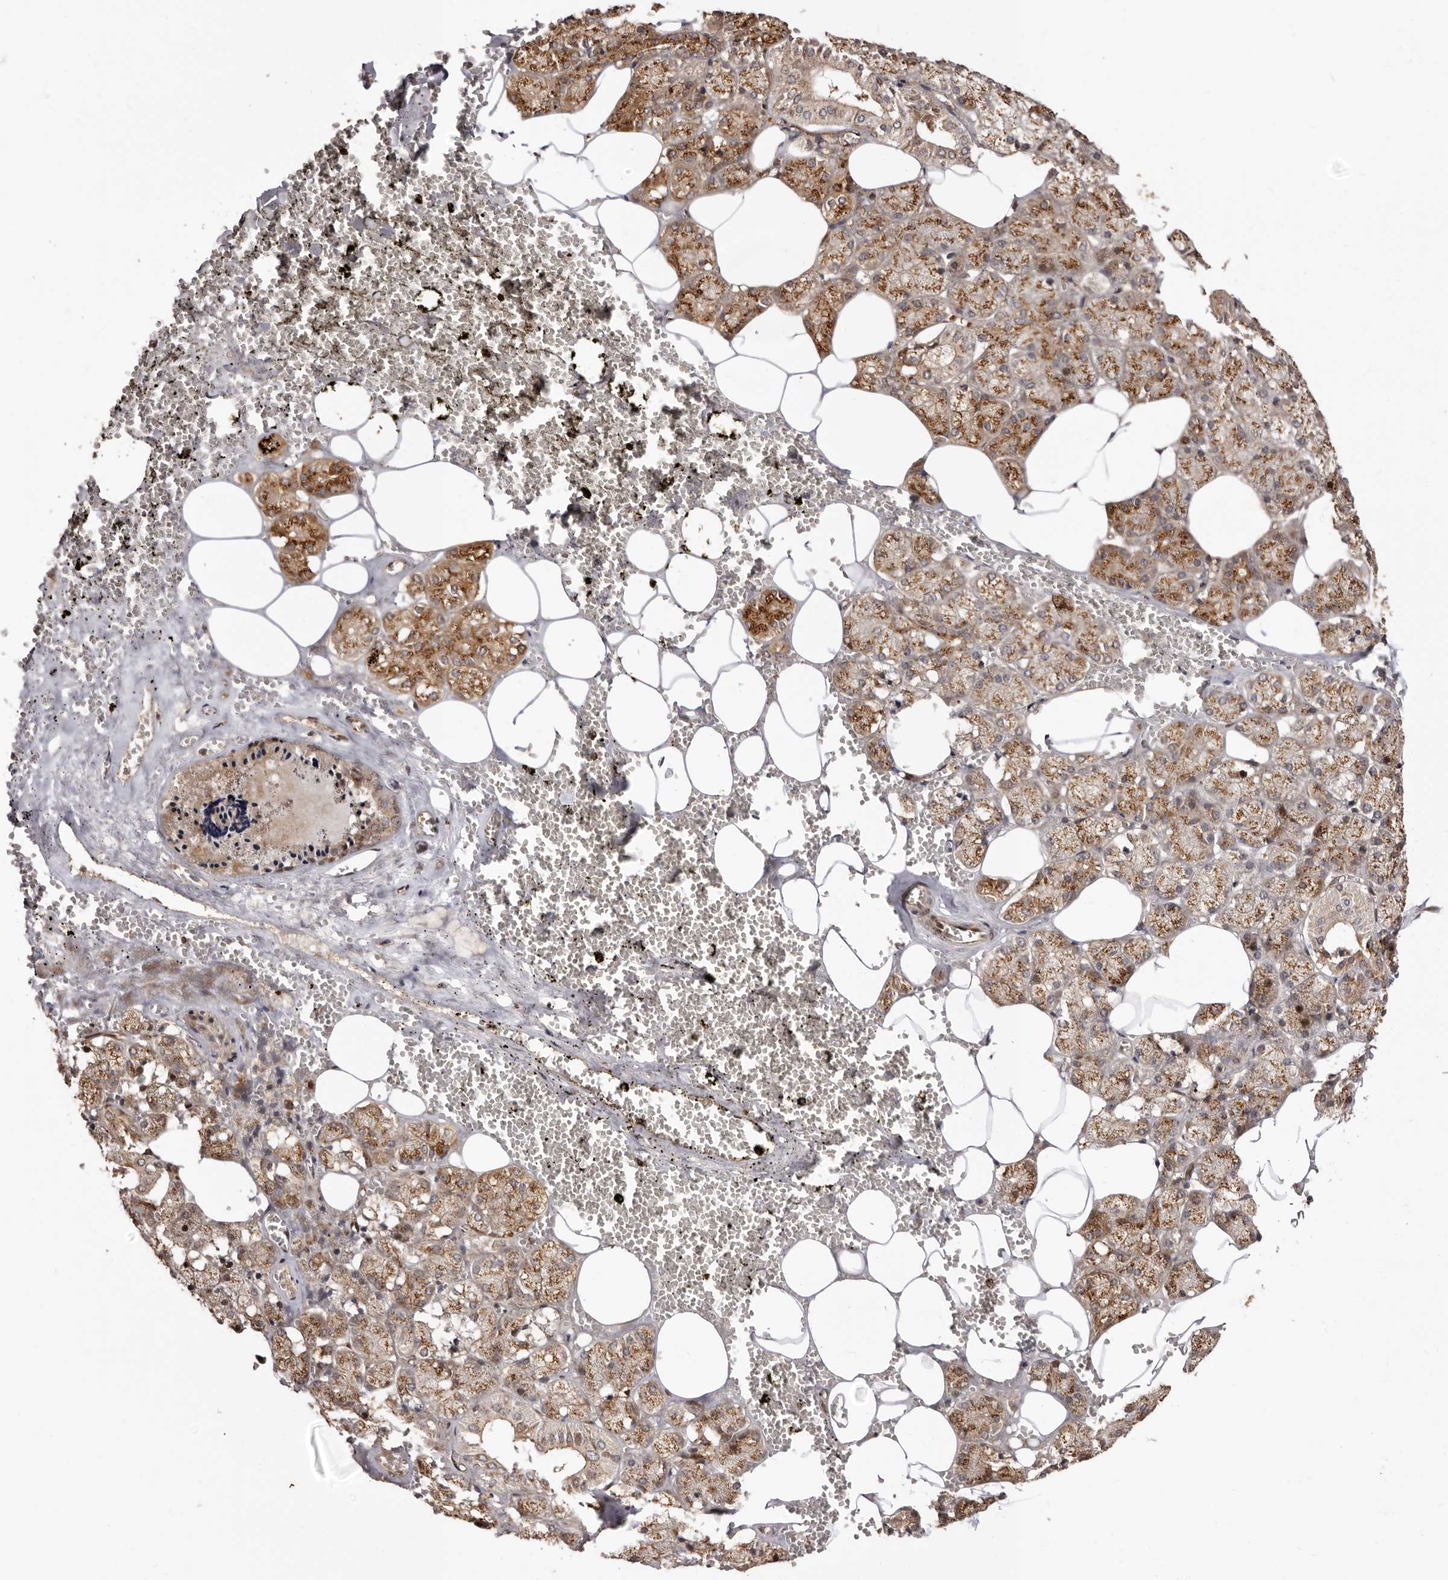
{"staining": {"intensity": "strong", "quantity": ">75%", "location": "cytoplasmic/membranous,nuclear"}, "tissue": "salivary gland", "cell_type": "Glandular cells", "image_type": "normal", "snomed": [{"axis": "morphology", "description": "Normal tissue, NOS"}, {"axis": "topography", "description": "Salivary gland"}], "caption": "Immunohistochemistry (IHC) of unremarkable salivary gland demonstrates high levels of strong cytoplasmic/membranous,nuclear expression in approximately >75% of glandular cells. (DAB (3,3'-diaminobenzidine) IHC with brightfield microscopy, high magnification).", "gene": "GPR27", "patient": {"sex": "male", "age": 62}}